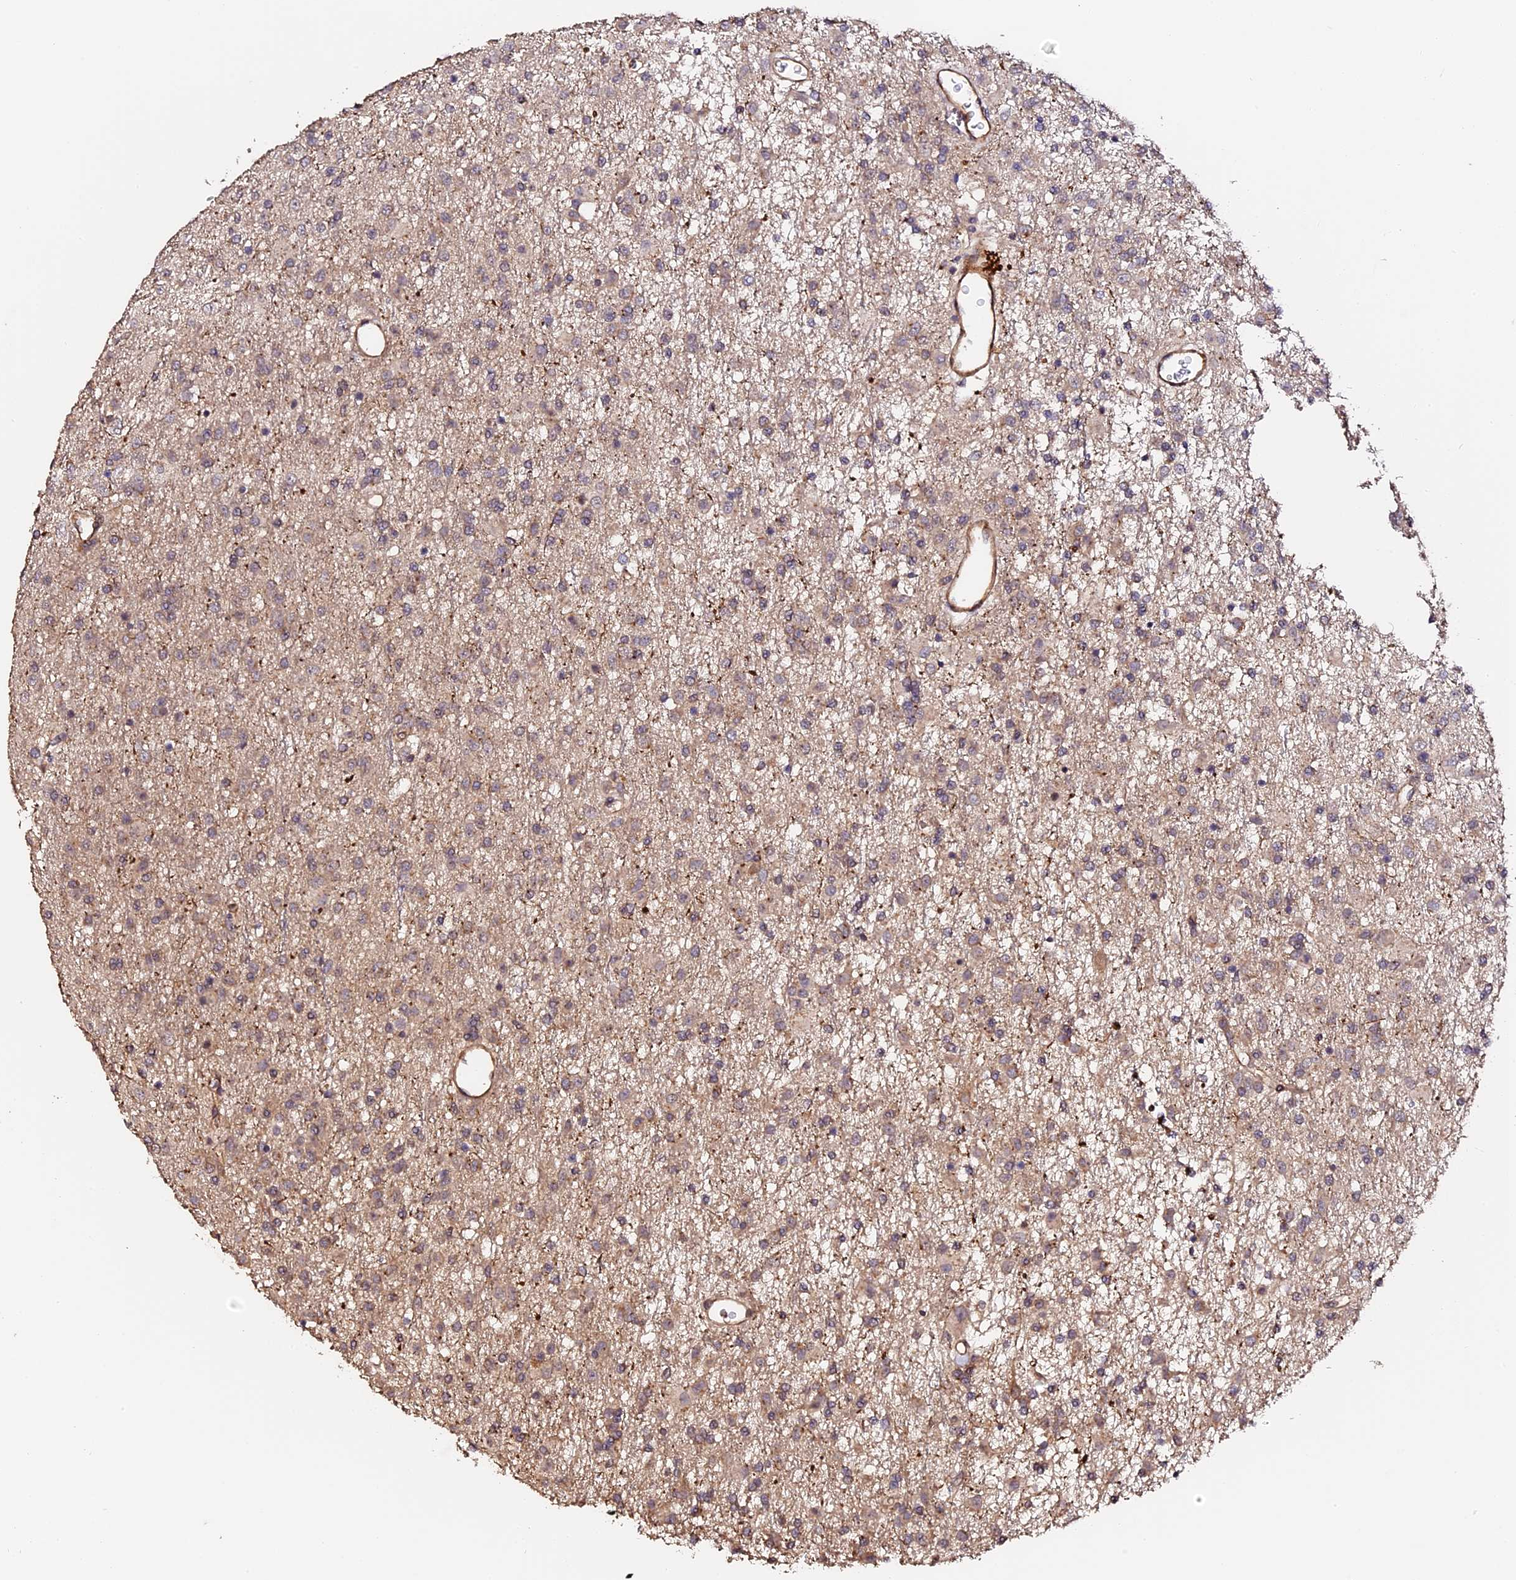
{"staining": {"intensity": "weak", "quantity": "25%-75%", "location": "cytoplasmic/membranous"}, "tissue": "glioma", "cell_type": "Tumor cells", "image_type": "cancer", "snomed": [{"axis": "morphology", "description": "Glioma, malignant, Low grade"}, {"axis": "topography", "description": "Brain"}], "caption": "Glioma was stained to show a protein in brown. There is low levels of weak cytoplasmic/membranous staining in about 25%-75% of tumor cells.", "gene": "TDO2", "patient": {"sex": "male", "age": 65}}